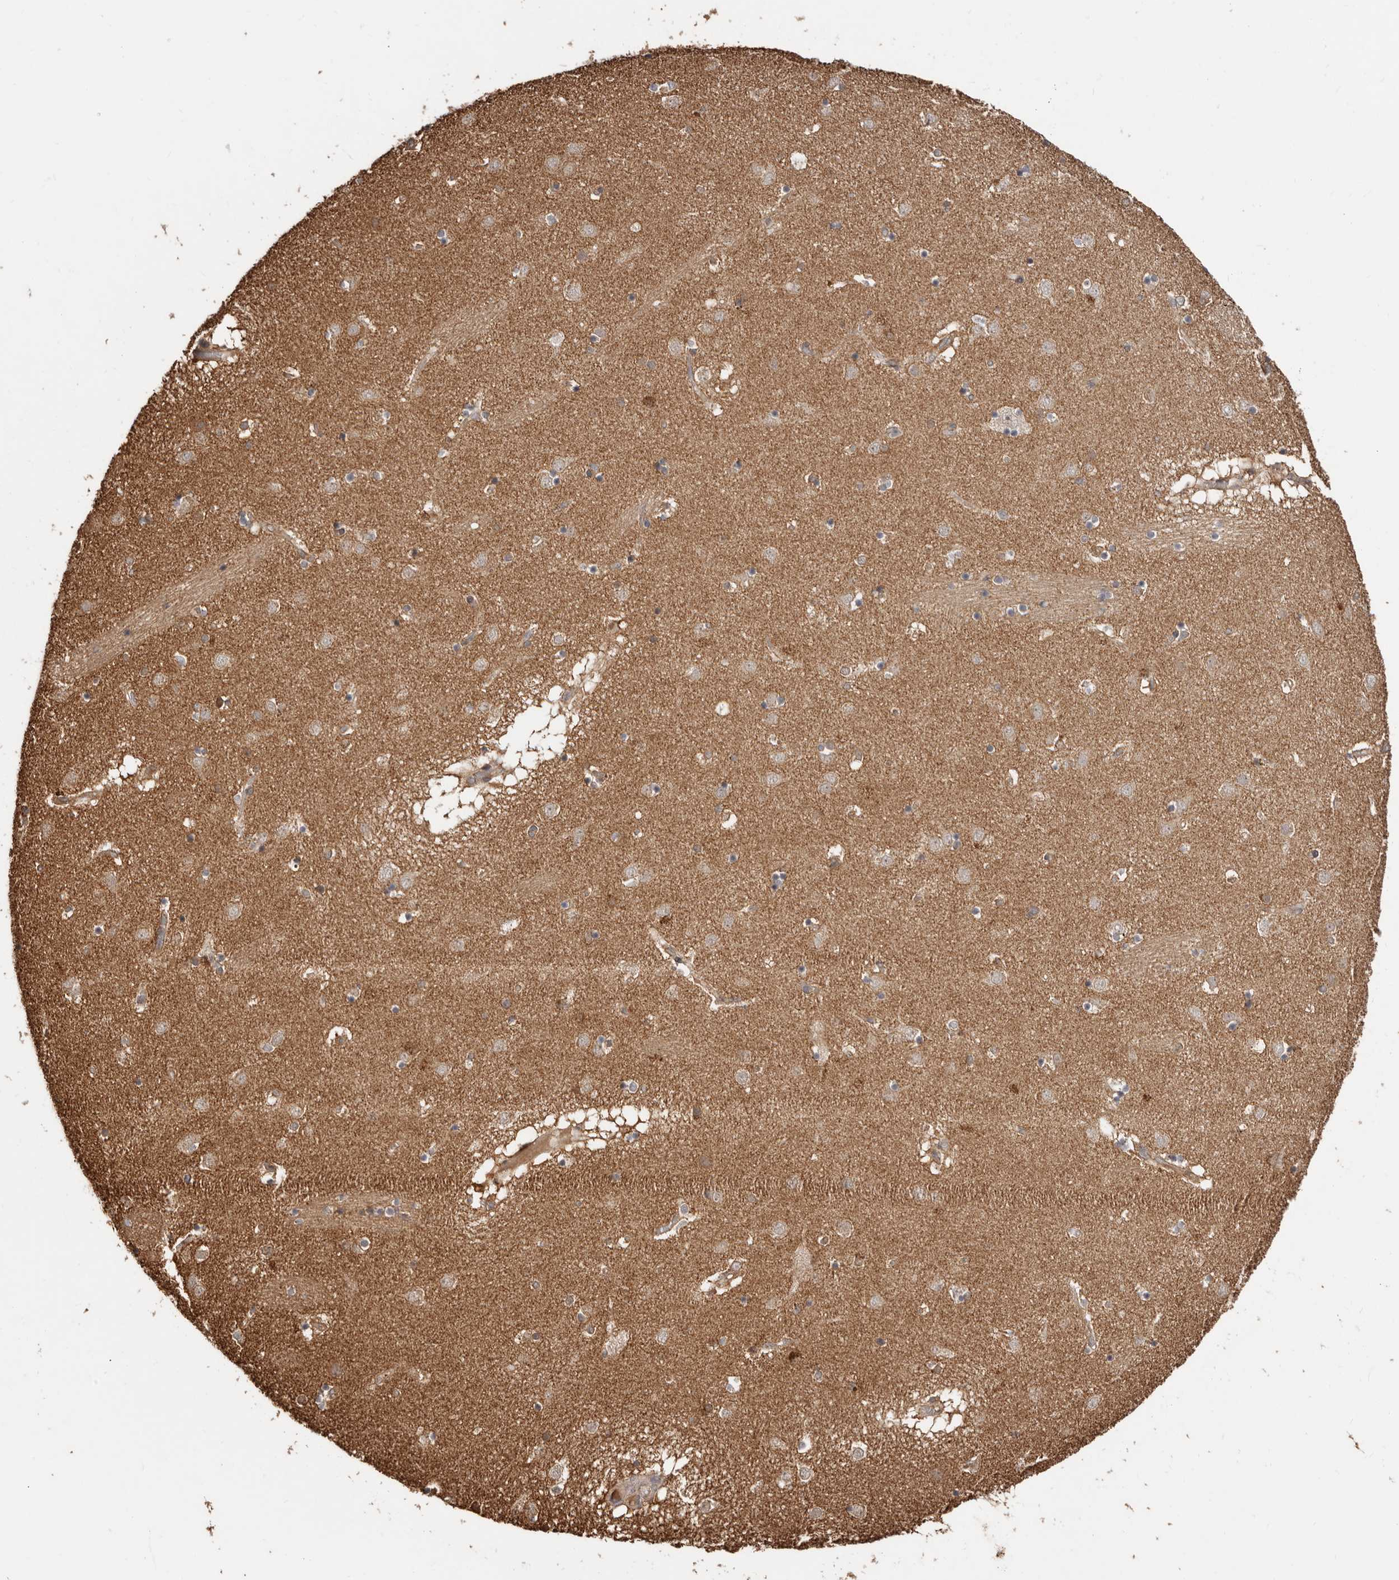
{"staining": {"intensity": "weak", "quantity": "25%-75%", "location": "cytoplasmic/membranous"}, "tissue": "caudate", "cell_type": "Glial cells", "image_type": "normal", "snomed": [{"axis": "morphology", "description": "Normal tissue, NOS"}, {"axis": "topography", "description": "Lateral ventricle wall"}], "caption": "Immunohistochemical staining of benign human caudate shows 25%-75% levels of weak cytoplasmic/membranous protein expression in about 25%-75% of glial cells. Nuclei are stained in blue.", "gene": "RSPO2", "patient": {"sex": "male", "age": 70}}